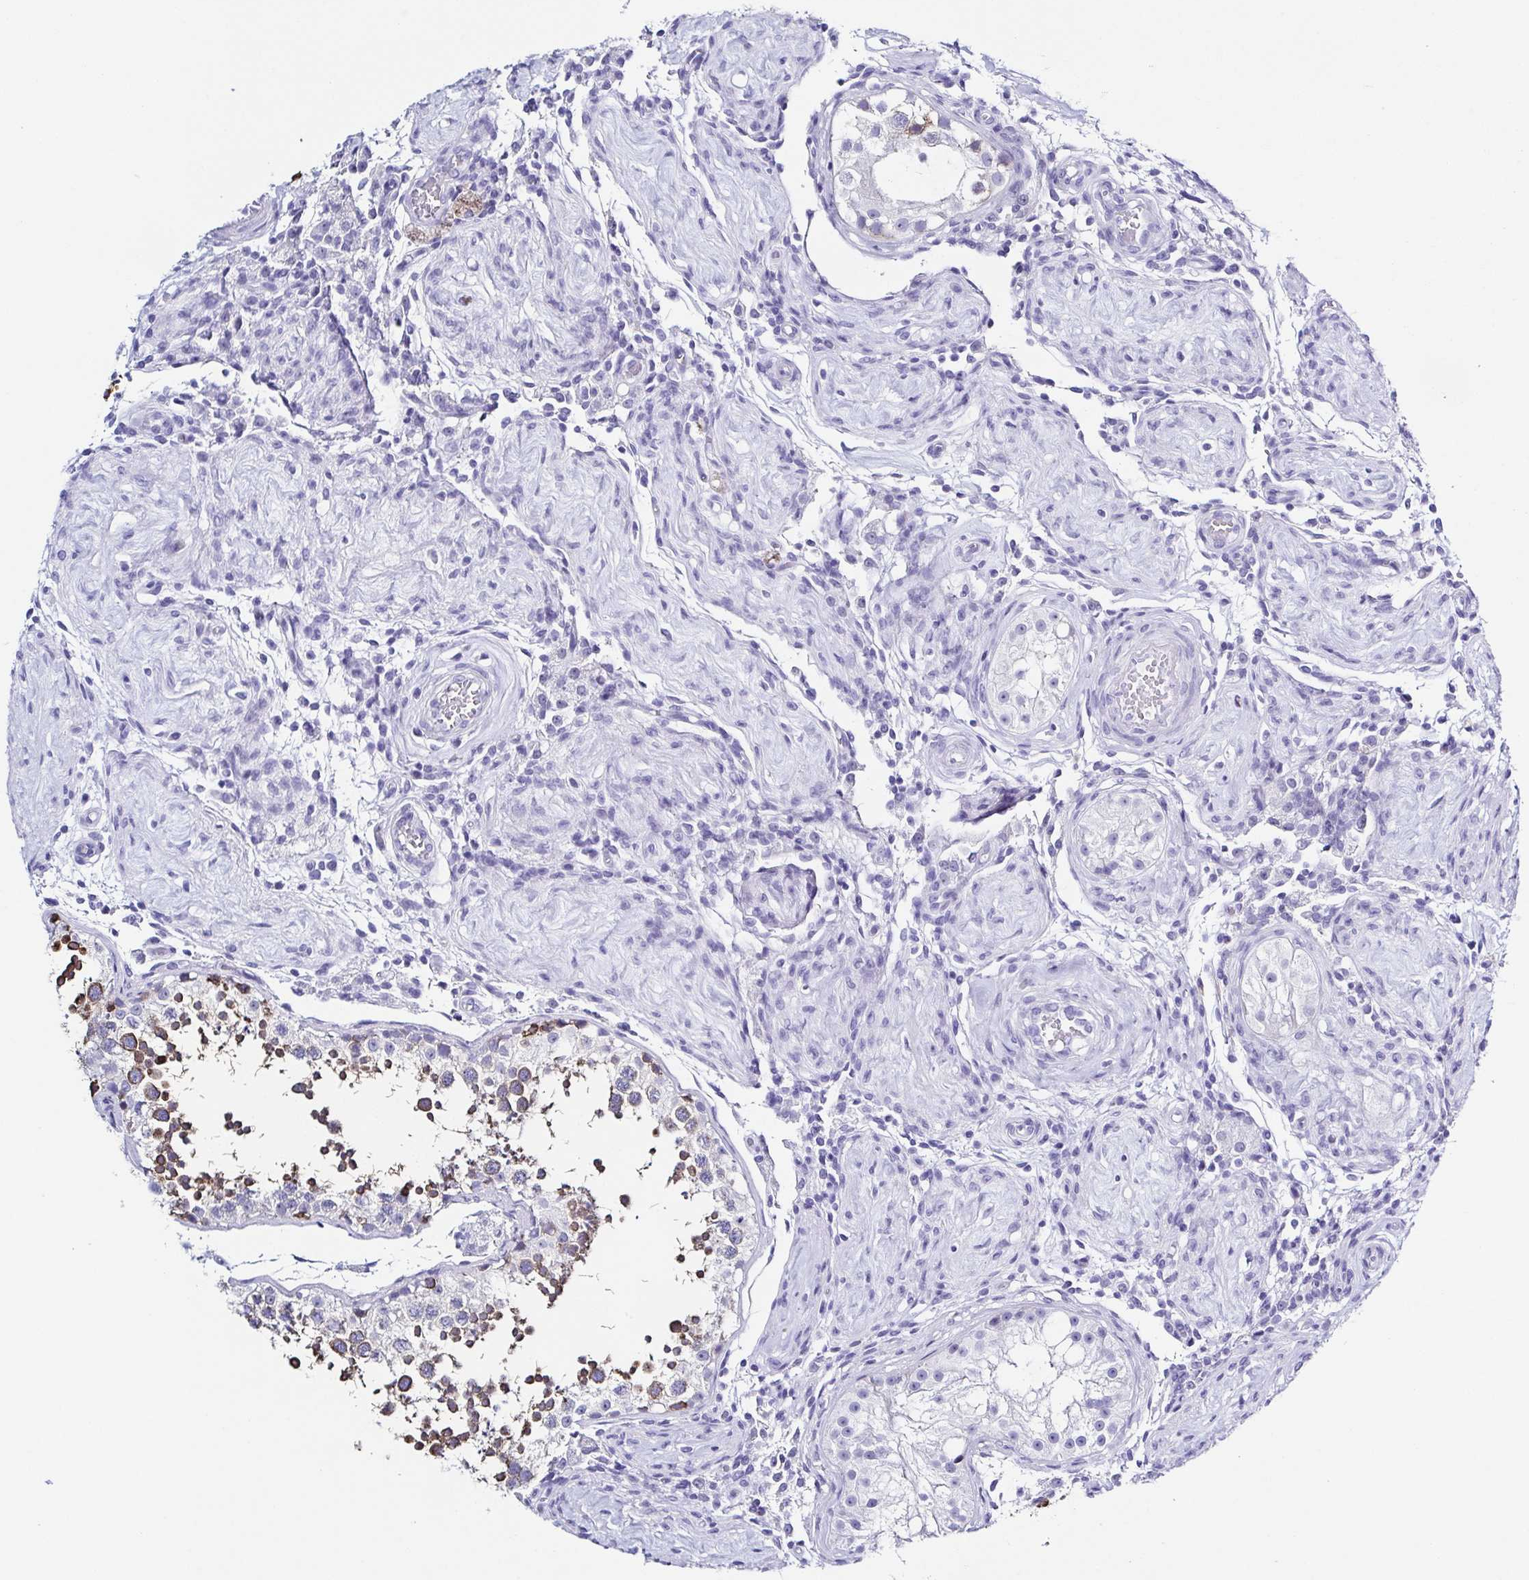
{"staining": {"intensity": "moderate", "quantity": "25%-75%", "location": "cytoplasmic/membranous"}, "tissue": "testis", "cell_type": "Cells in seminiferous ducts", "image_type": "normal", "snomed": [{"axis": "morphology", "description": "Normal tissue, NOS"}, {"axis": "morphology", "description": "Seminoma, NOS"}, {"axis": "topography", "description": "Testis"}], "caption": "The photomicrograph reveals immunohistochemical staining of benign testis. There is moderate cytoplasmic/membranous positivity is present in about 25%-75% of cells in seminiferous ducts.", "gene": "TNNT2", "patient": {"sex": "male", "age": 29}}